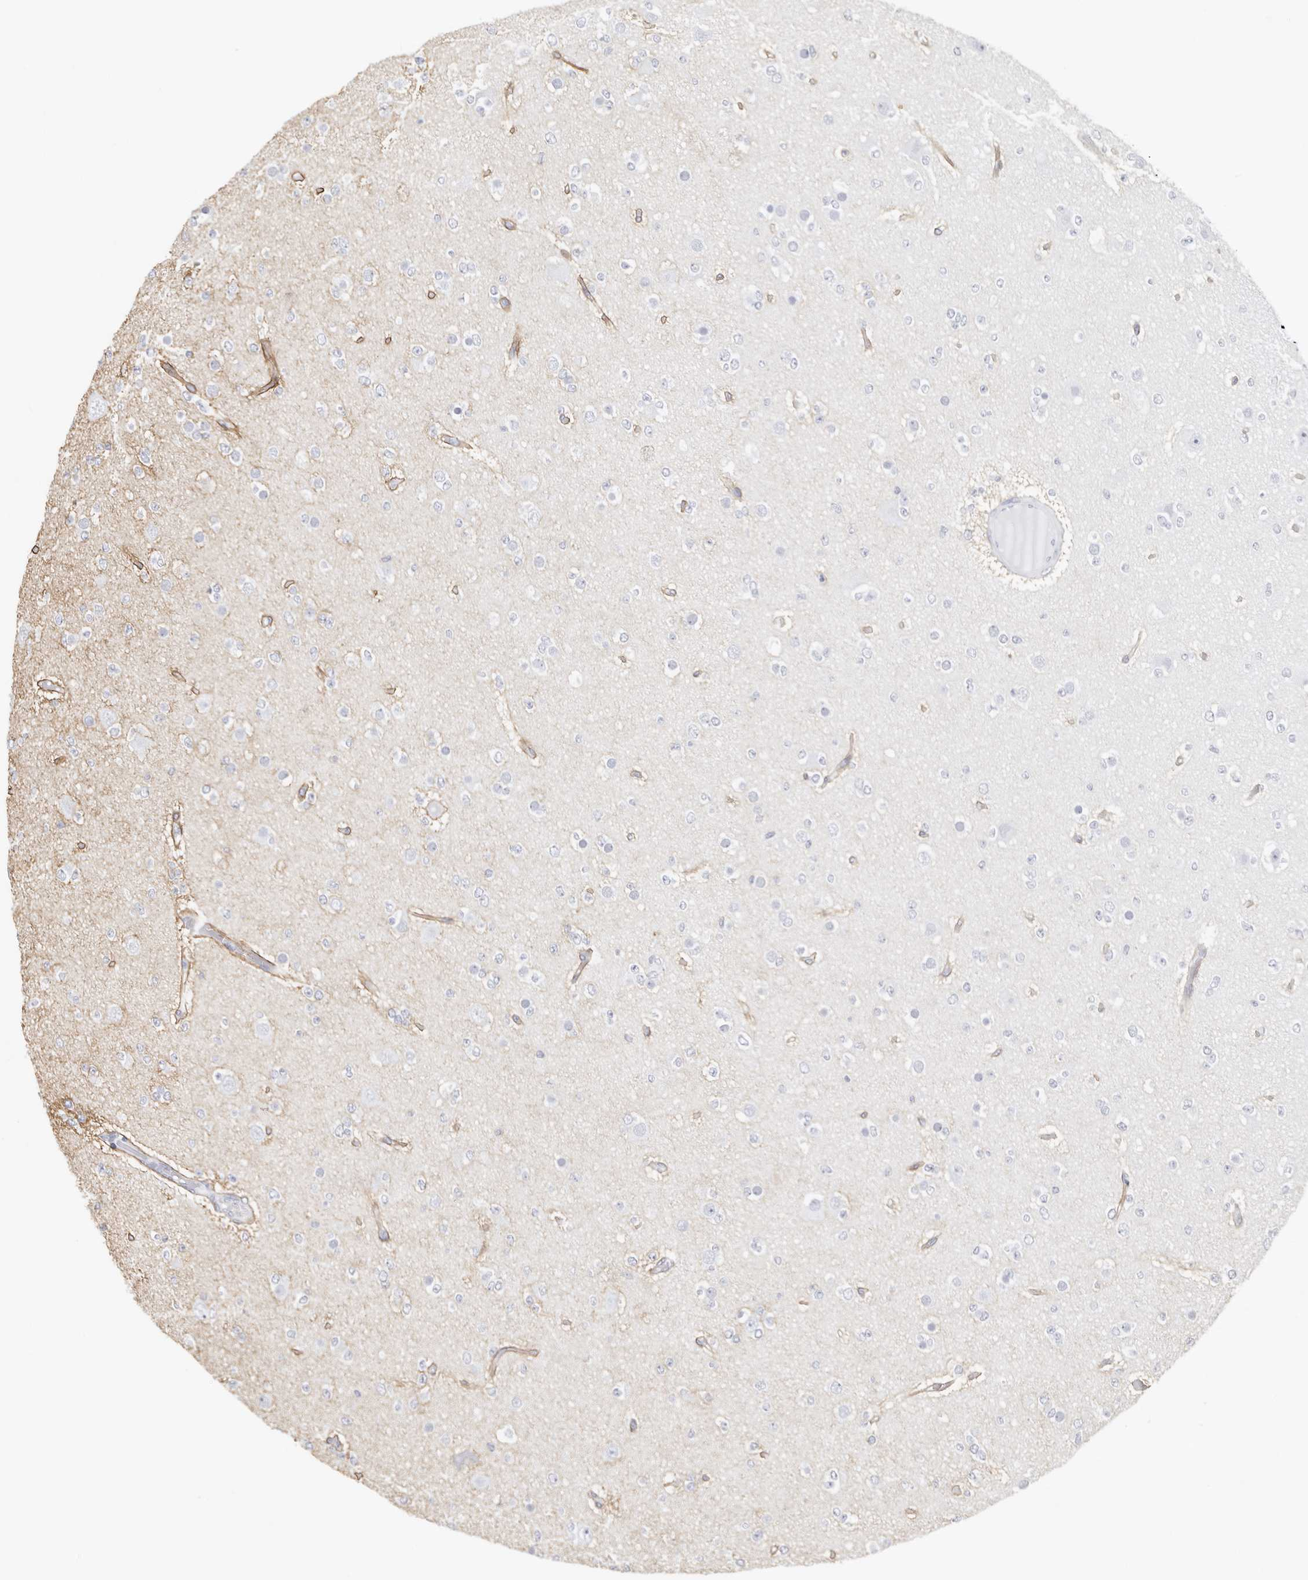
{"staining": {"intensity": "negative", "quantity": "none", "location": "none"}, "tissue": "glioma", "cell_type": "Tumor cells", "image_type": "cancer", "snomed": [{"axis": "morphology", "description": "Glioma, malignant, Low grade"}, {"axis": "topography", "description": "Brain"}], "caption": "Immunohistochemistry micrograph of neoplastic tissue: human glioma stained with DAB shows no significant protein staining in tumor cells.", "gene": "PKDCC", "patient": {"sex": "female", "age": 22}}